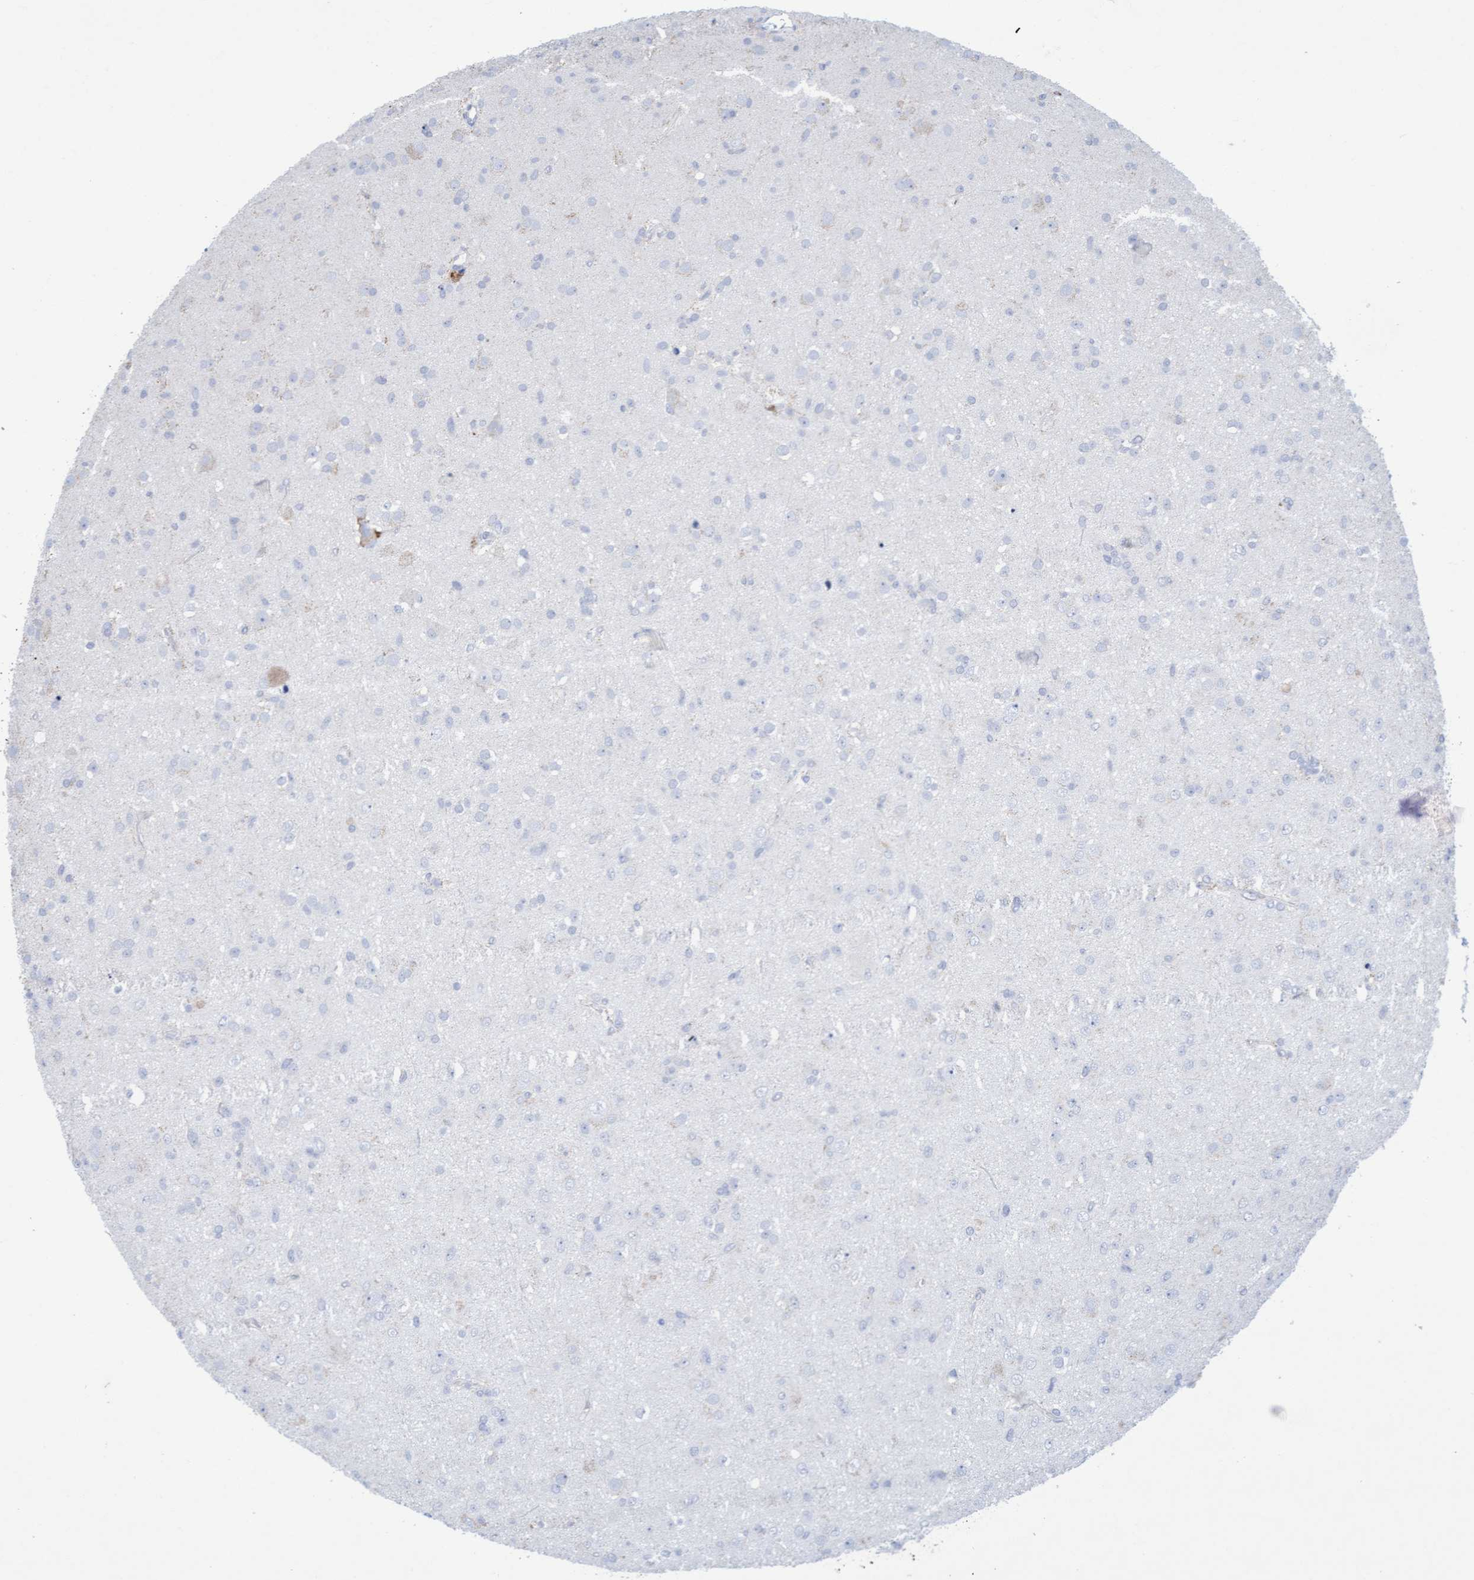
{"staining": {"intensity": "negative", "quantity": "none", "location": "none"}, "tissue": "glioma", "cell_type": "Tumor cells", "image_type": "cancer", "snomed": [{"axis": "morphology", "description": "Glioma, malignant, Low grade"}, {"axis": "topography", "description": "Brain"}], "caption": "The micrograph exhibits no significant positivity in tumor cells of malignant low-grade glioma.", "gene": "SLC28A3", "patient": {"sex": "male", "age": 65}}